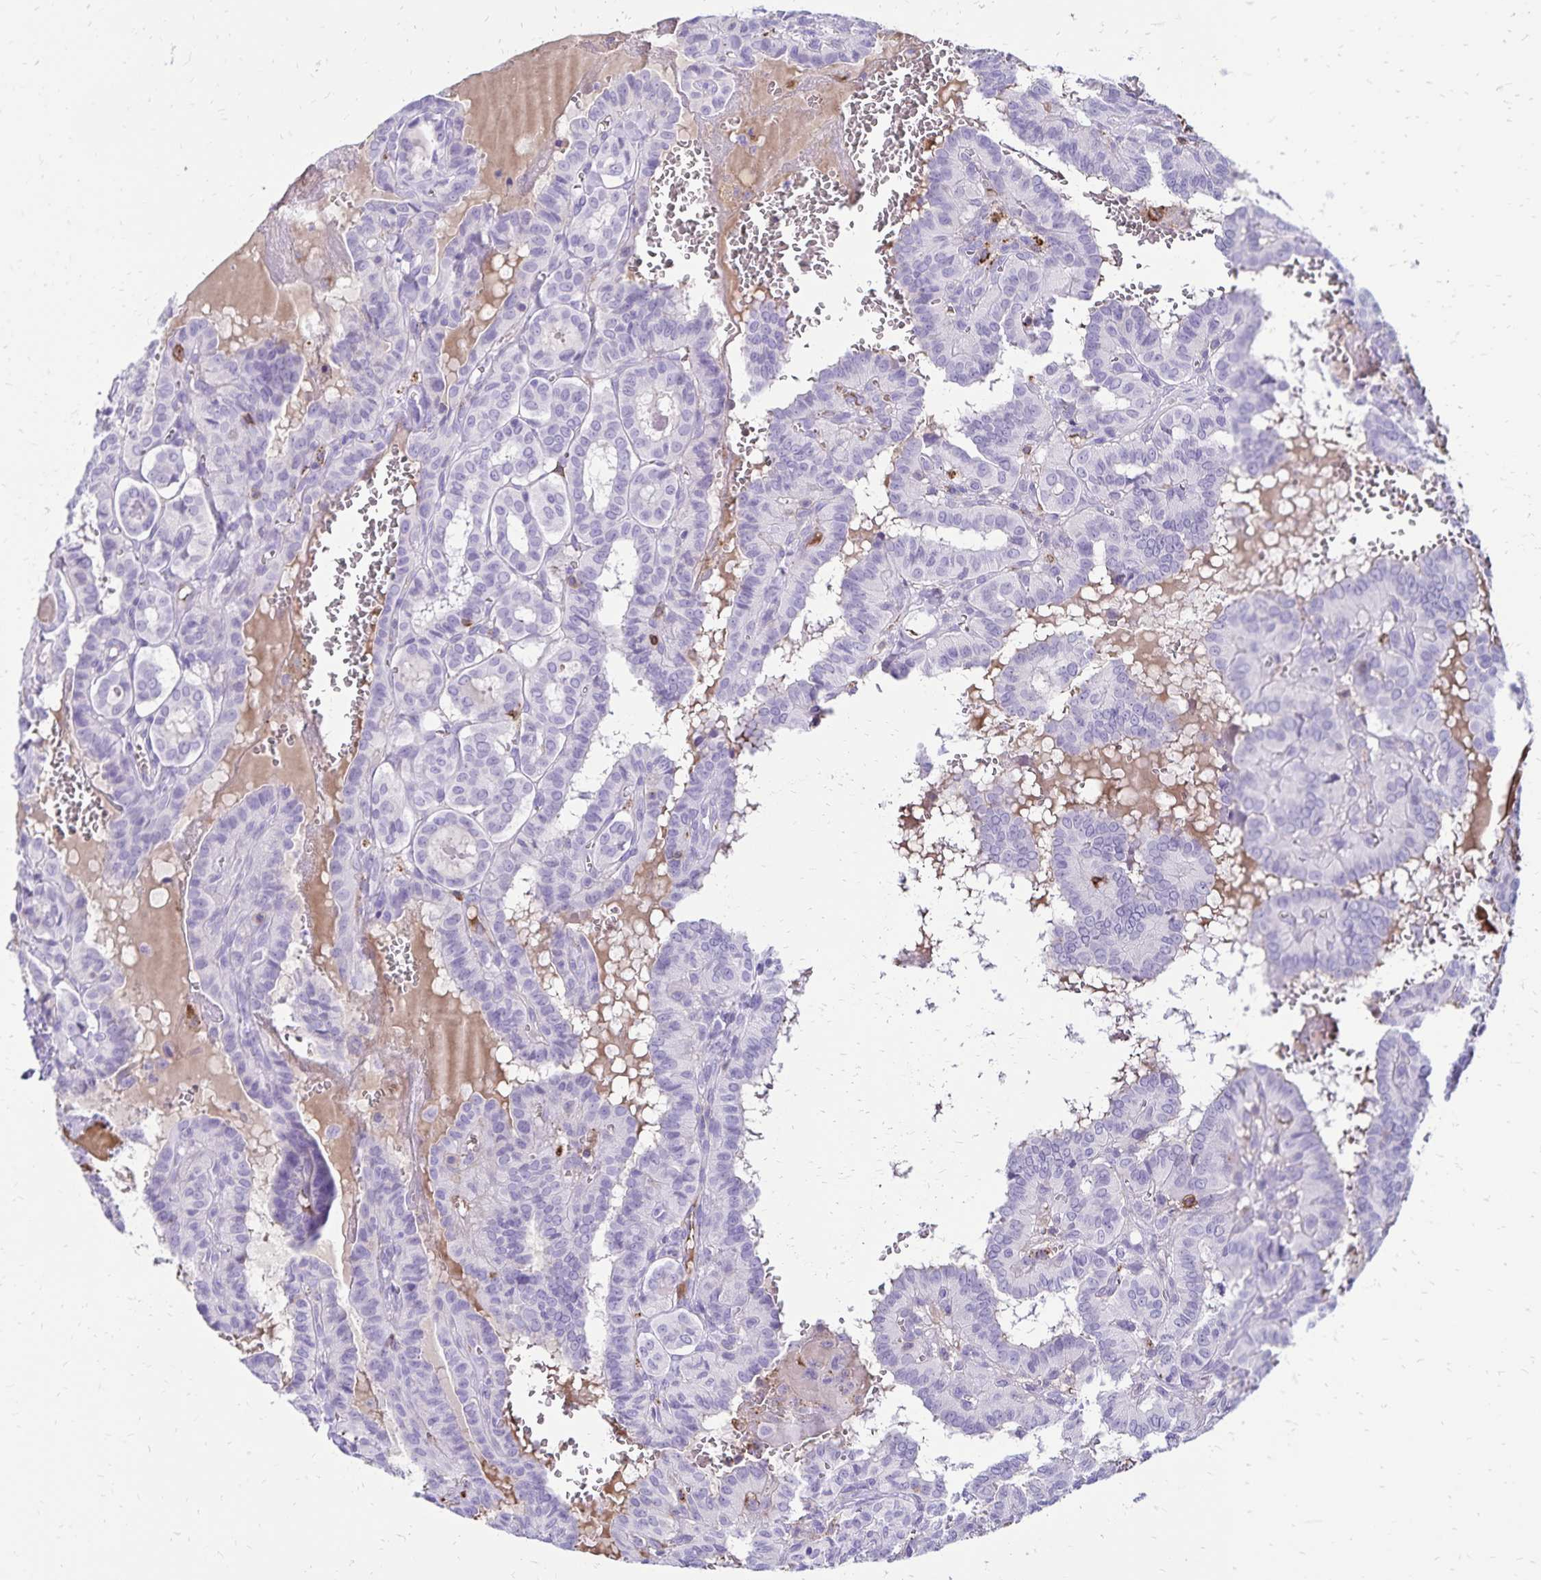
{"staining": {"intensity": "negative", "quantity": "none", "location": "none"}, "tissue": "thyroid cancer", "cell_type": "Tumor cells", "image_type": "cancer", "snomed": [{"axis": "morphology", "description": "Papillary adenocarcinoma, NOS"}, {"axis": "topography", "description": "Thyroid gland"}], "caption": "Protein analysis of thyroid cancer displays no significant expression in tumor cells.", "gene": "CD27", "patient": {"sex": "female", "age": 21}}